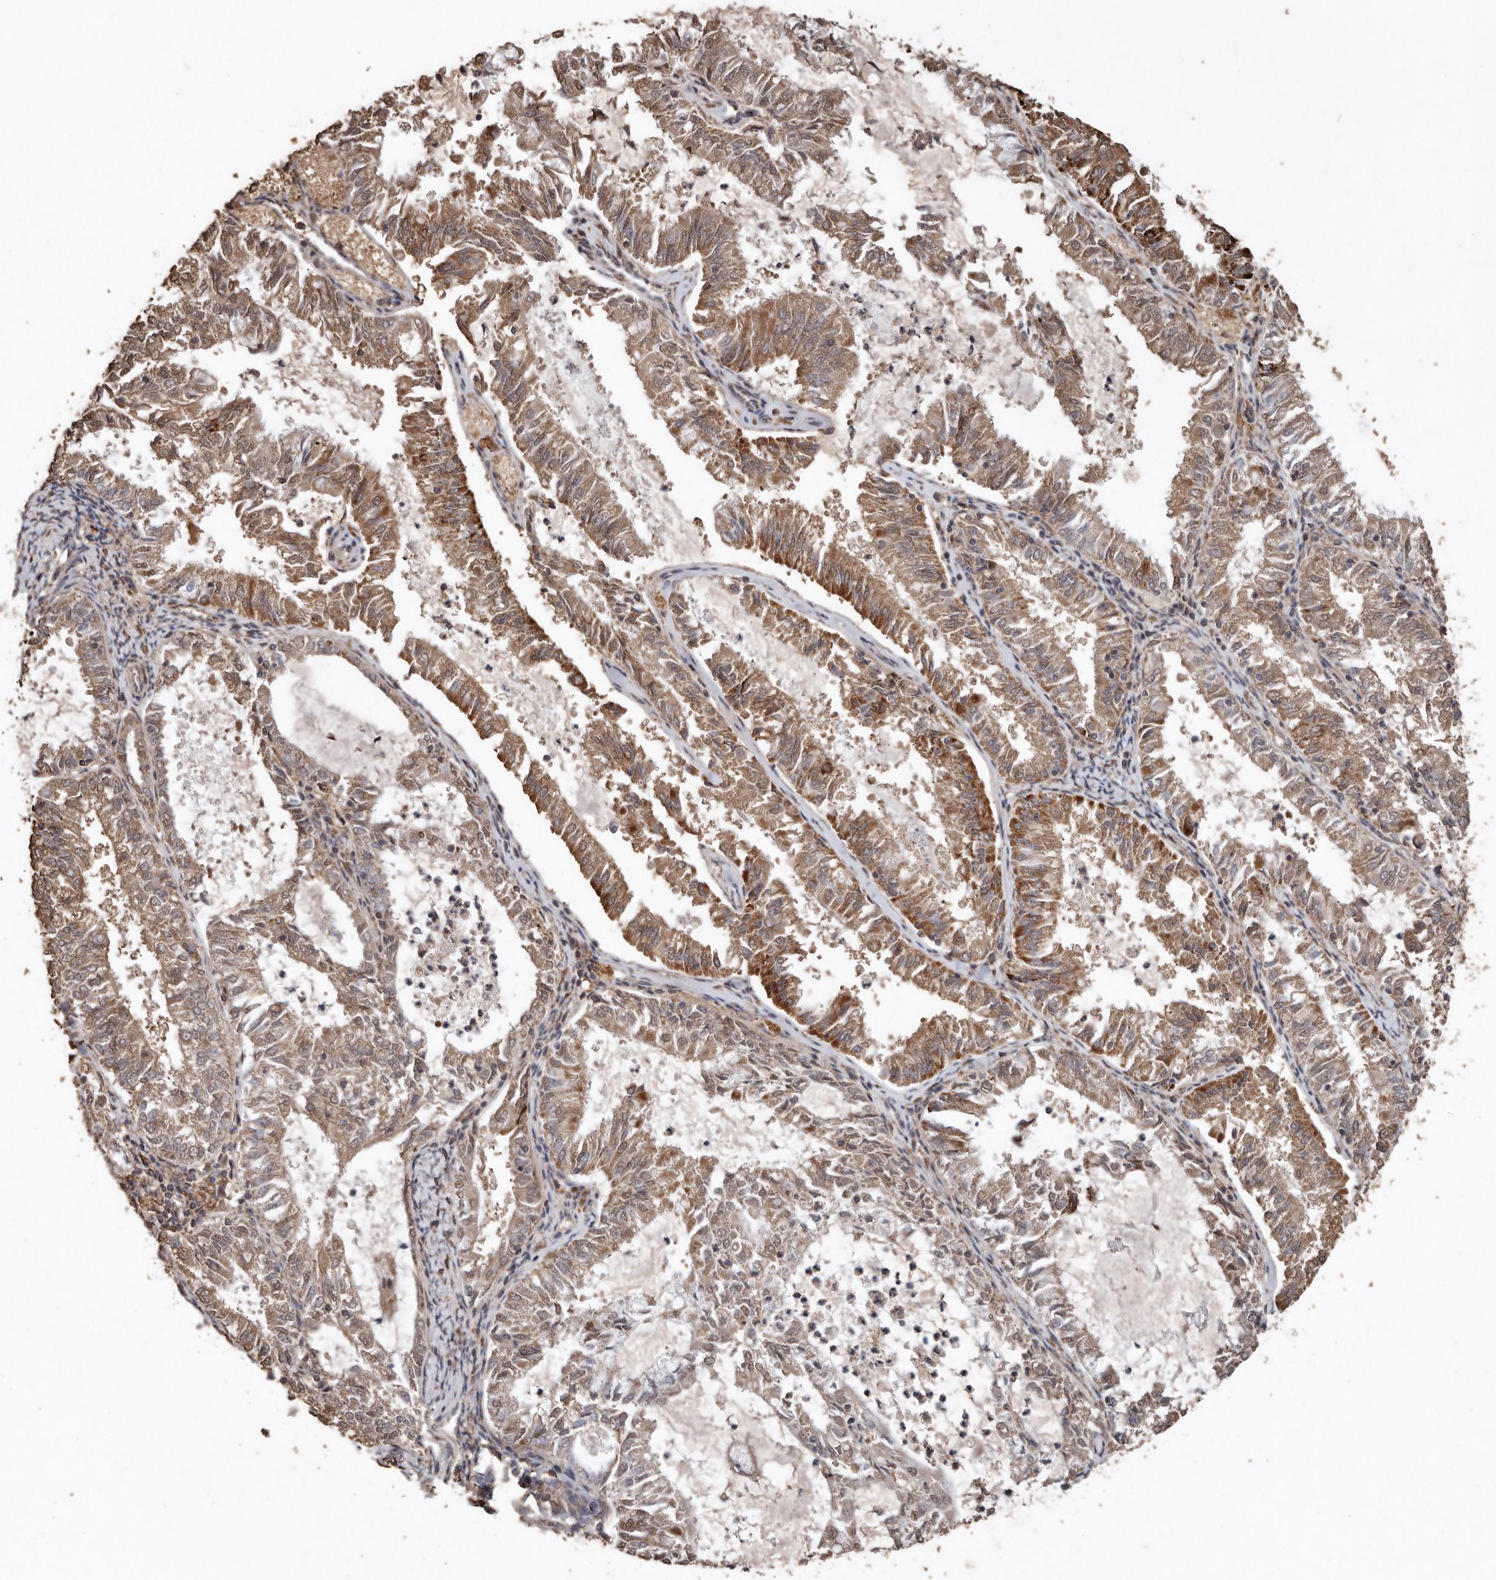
{"staining": {"intensity": "moderate", "quantity": "25%-75%", "location": "cytoplasmic/membranous"}, "tissue": "endometrial cancer", "cell_type": "Tumor cells", "image_type": "cancer", "snomed": [{"axis": "morphology", "description": "Adenocarcinoma, NOS"}, {"axis": "topography", "description": "Endometrium"}], "caption": "Adenocarcinoma (endometrial) stained with immunohistochemistry (IHC) exhibits moderate cytoplasmic/membranous expression in about 25%-75% of tumor cells. The staining is performed using DAB brown chromogen to label protein expression. The nuclei are counter-stained blue using hematoxylin.", "gene": "RANBP17", "patient": {"sex": "female", "age": 57}}